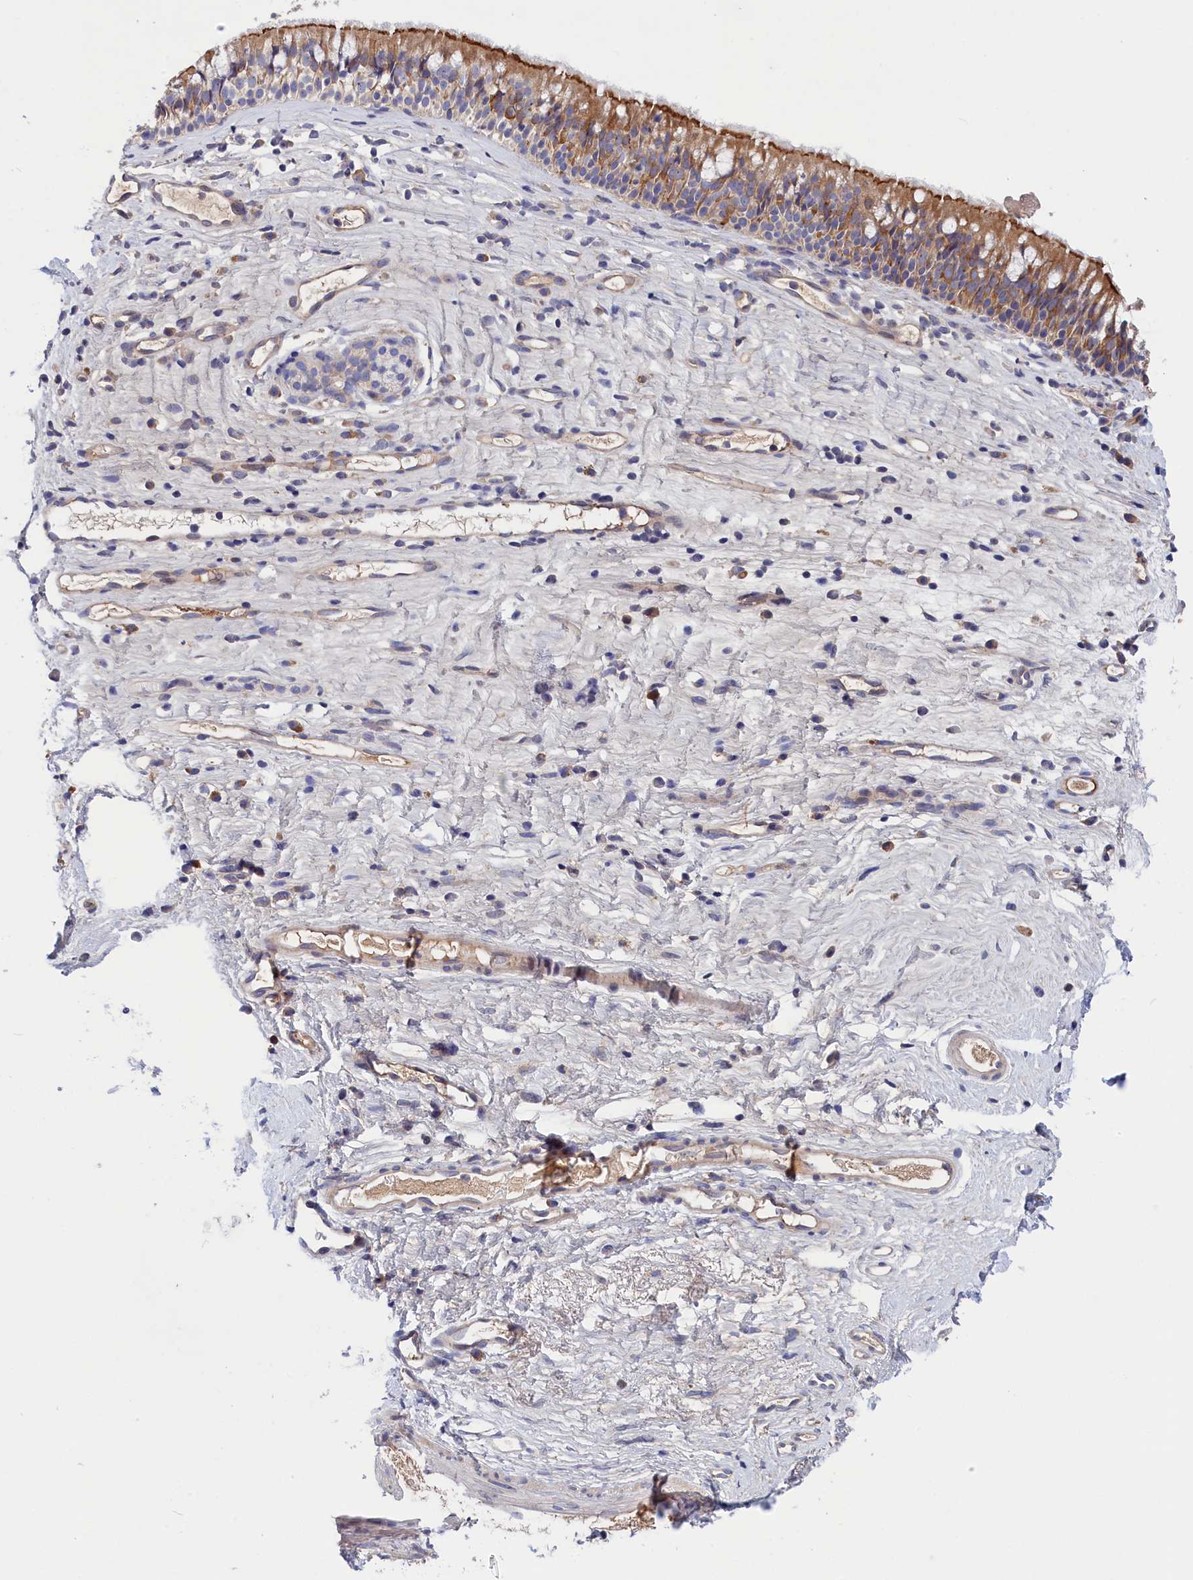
{"staining": {"intensity": "moderate", "quantity": "<25%", "location": "cytoplasmic/membranous"}, "tissue": "nasopharynx", "cell_type": "Respiratory epithelial cells", "image_type": "normal", "snomed": [{"axis": "morphology", "description": "Normal tissue, NOS"}, {"axis": "morphology", "description": "Inflammation, NOS"}, {"axis": "morphology", "description": "Malignant melanoma, Metastatic site"}, {"axis": "topography", "description": "Nasopharynx"}], "caption": "The micrograph reveals a brown stain indicating the presence of a protein in the cytoplasmic/membranous of respiratory epithelial cells in nasopharynx.", "gene": "CRACD", "patient": {"sex": "male", "age": 70}}